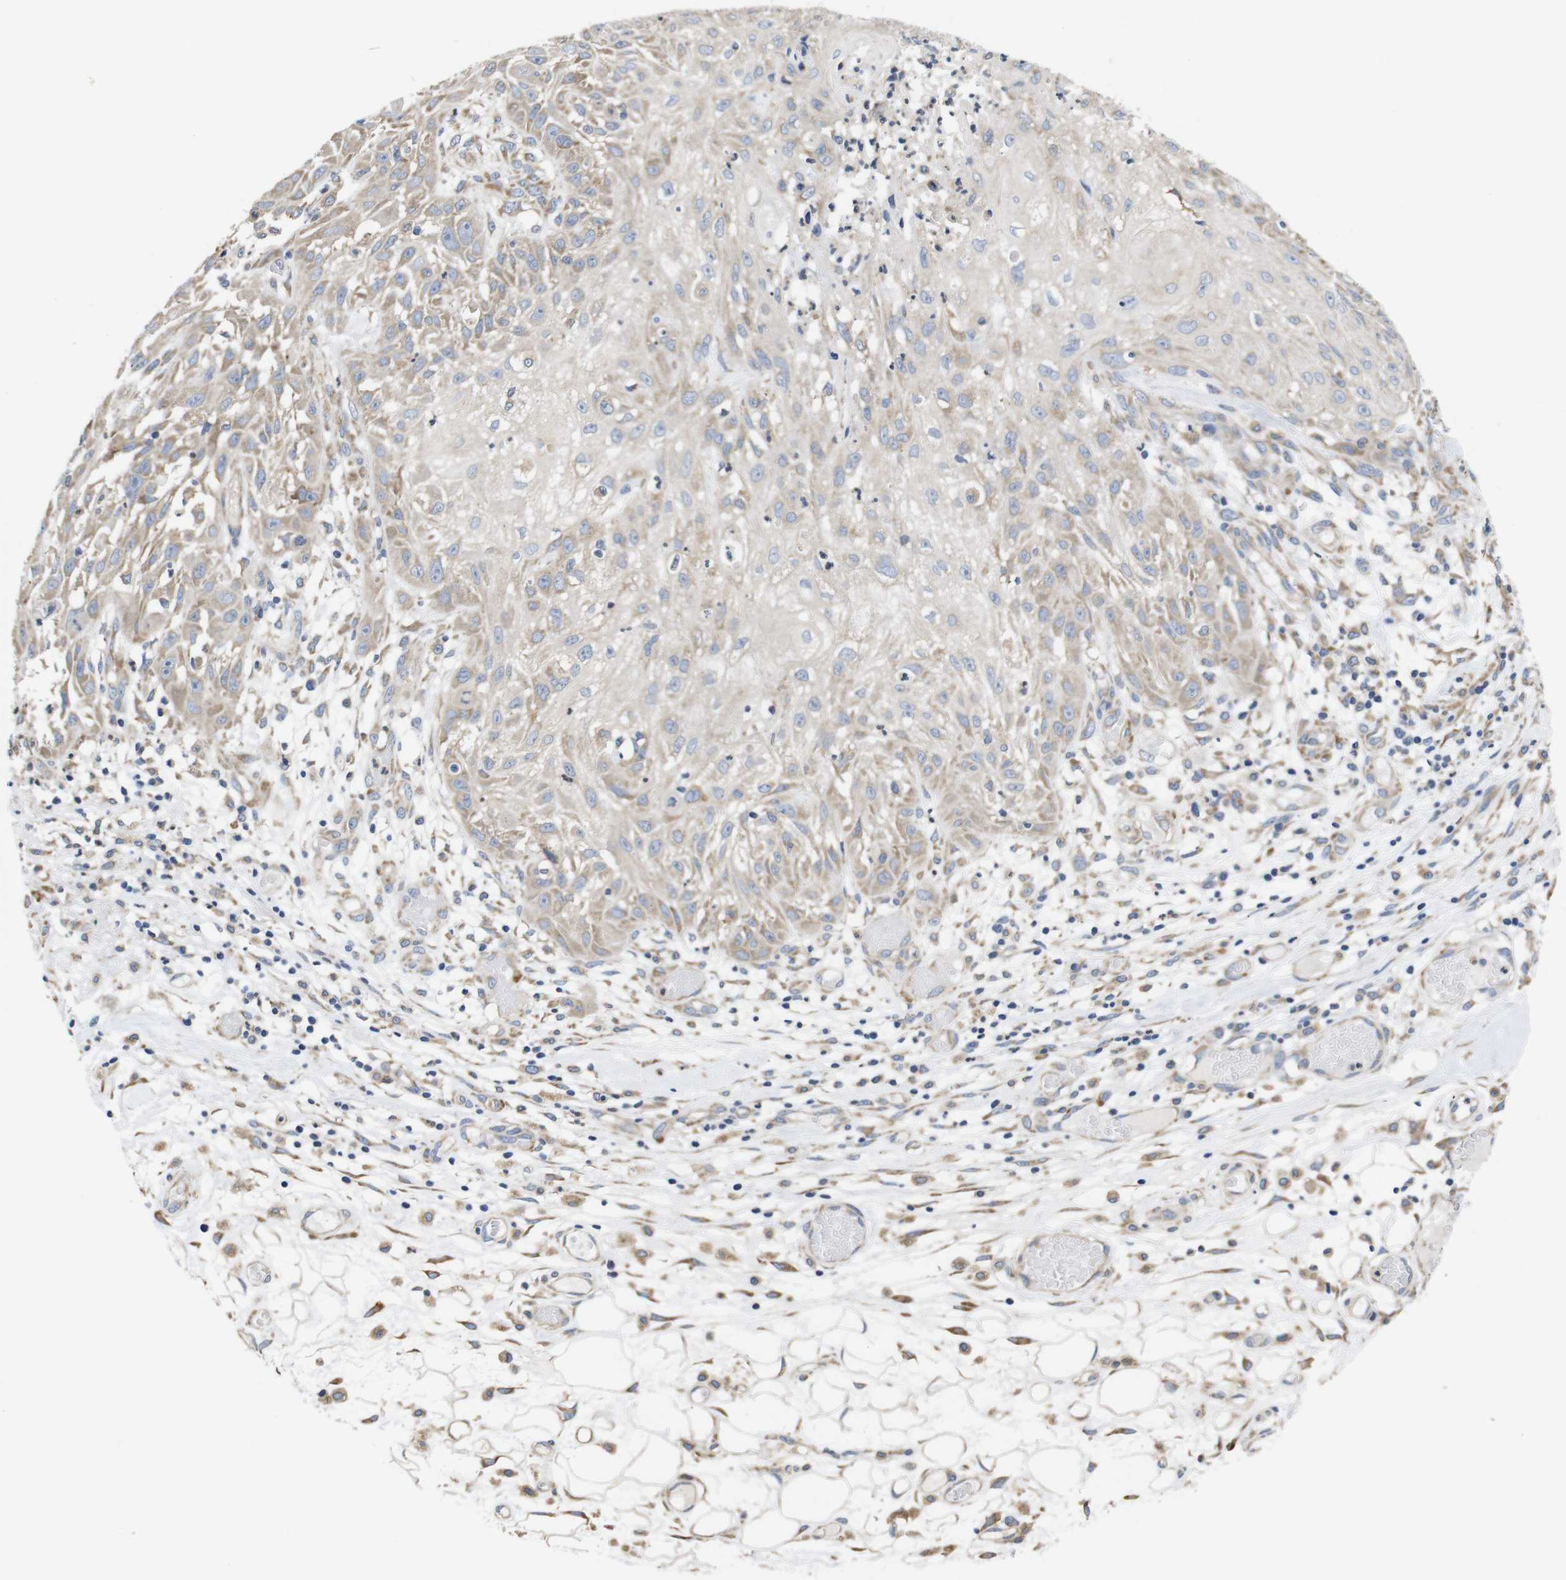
{"staining": {"intensity": "weak", "quantity": ">75%", "location": "cytoplasmic/membranous"}, "tissue": "skin cancer", "cell_type": "Tumor cells", "image_type": "cancer", "snomed": [{"axis": "morphology", "description": "Squamous cell carcinoma, NOS"}, {"axis": "topography", "description": "Skin"}], "caption": "Human skin cancer stained with a brown dye displays weak cytoplasmic/membranous positive expression in approximately >75% of tumor cells.", "gene": "MARCHF7", "patient": {"sex": "male", "age": 75}}